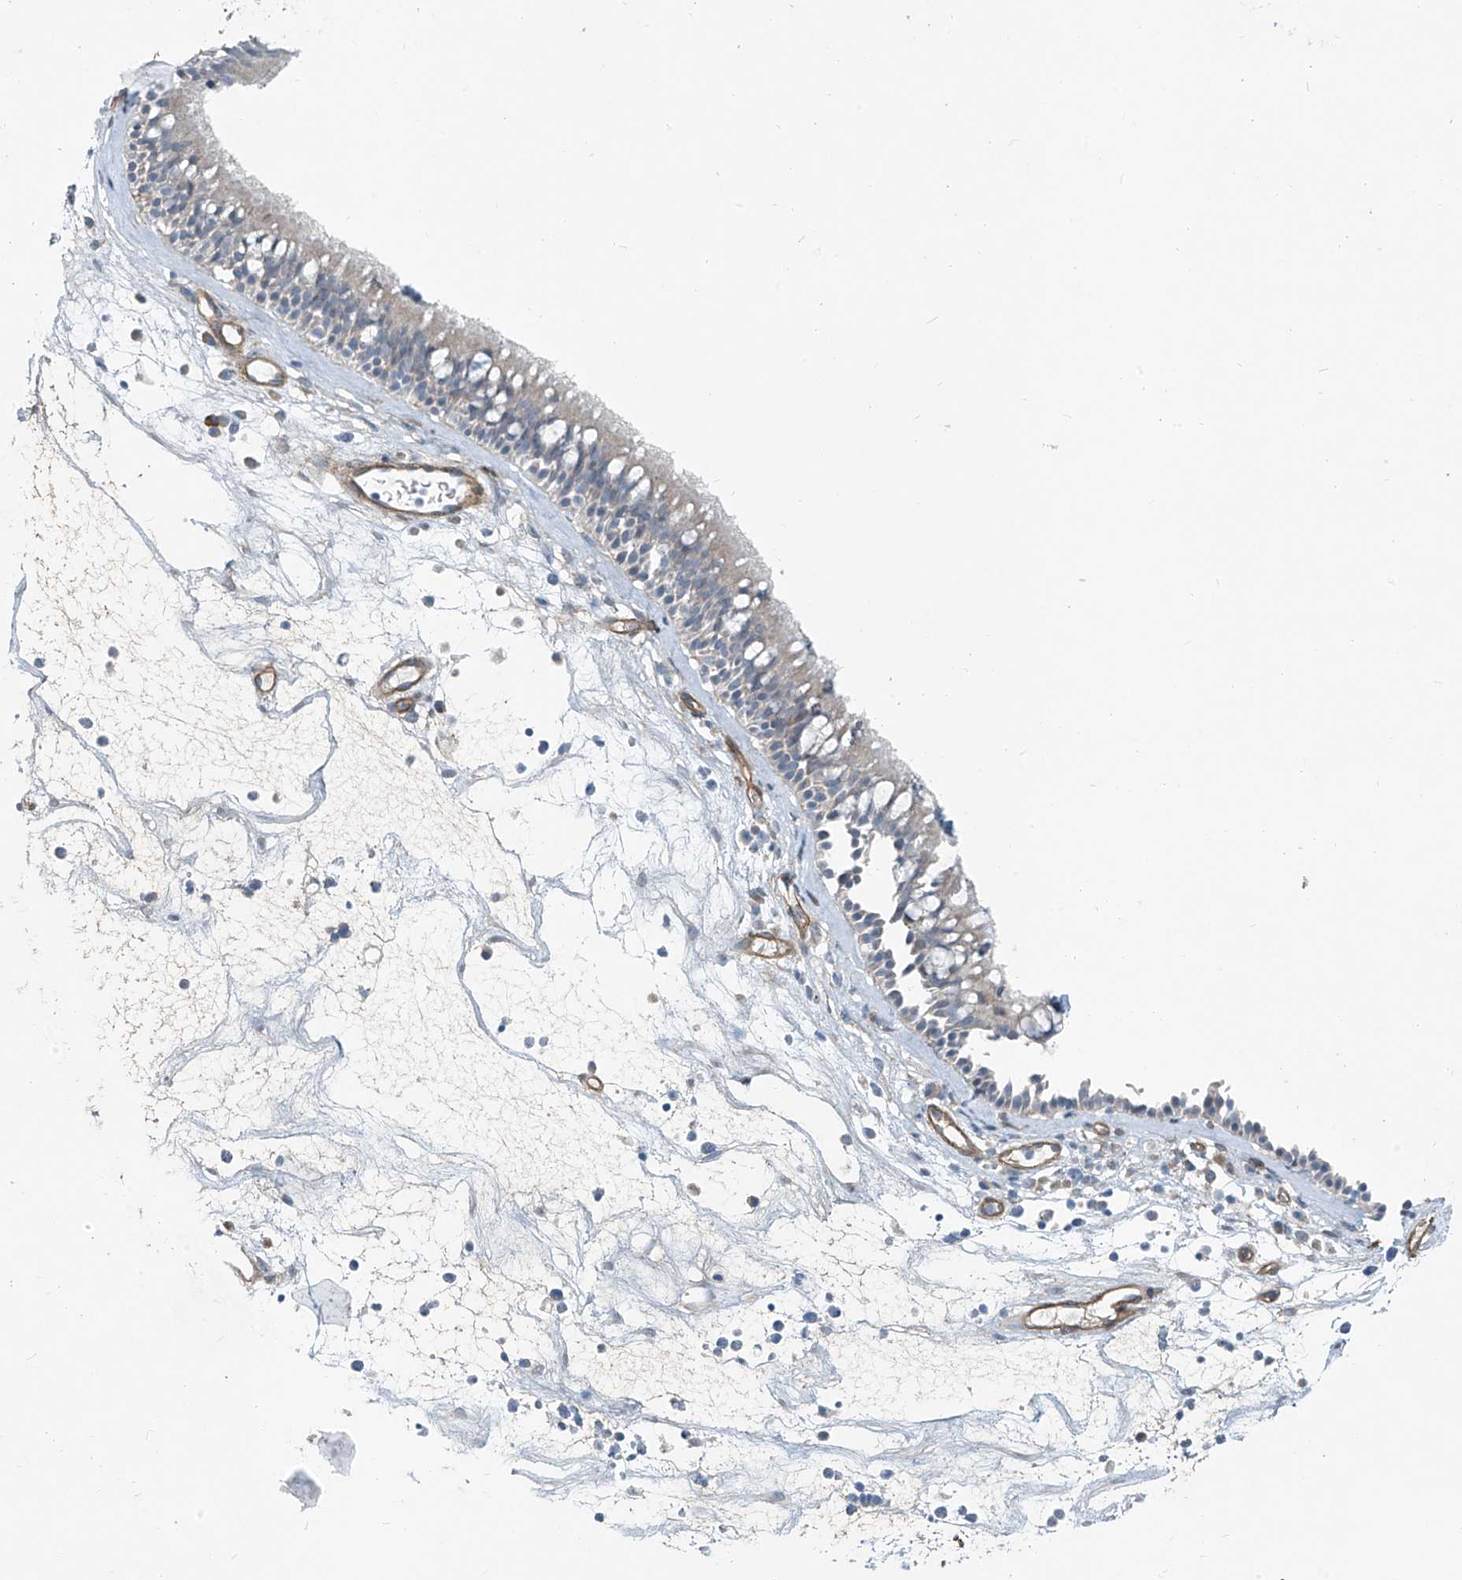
{"staining": {"intensity": "negative", "quantity": "none", "location": "none"}, "tissue": "nasopharynx", "cell_type": "Respiratory epithelial cells", "image_type": "normal", "snomed": [{"axis": "morphology", "description": "Normal tissue, NOS"}, {"axis": "morphology", "description": "Inflammation, NOS"}, {"axis": "morphology", "description": "Malignant melanoma, Metastatic site"}, {"axis": "topography", "description": "Nasopharynx"}], "caption": "There is no significant expression in respiratory epithelial cells of nasopharynx. (Immunohistochemistry, brightfield microscopy, high magnification).", "gene": "TNS2", "patient": {"sex": "male", "age": 70}}